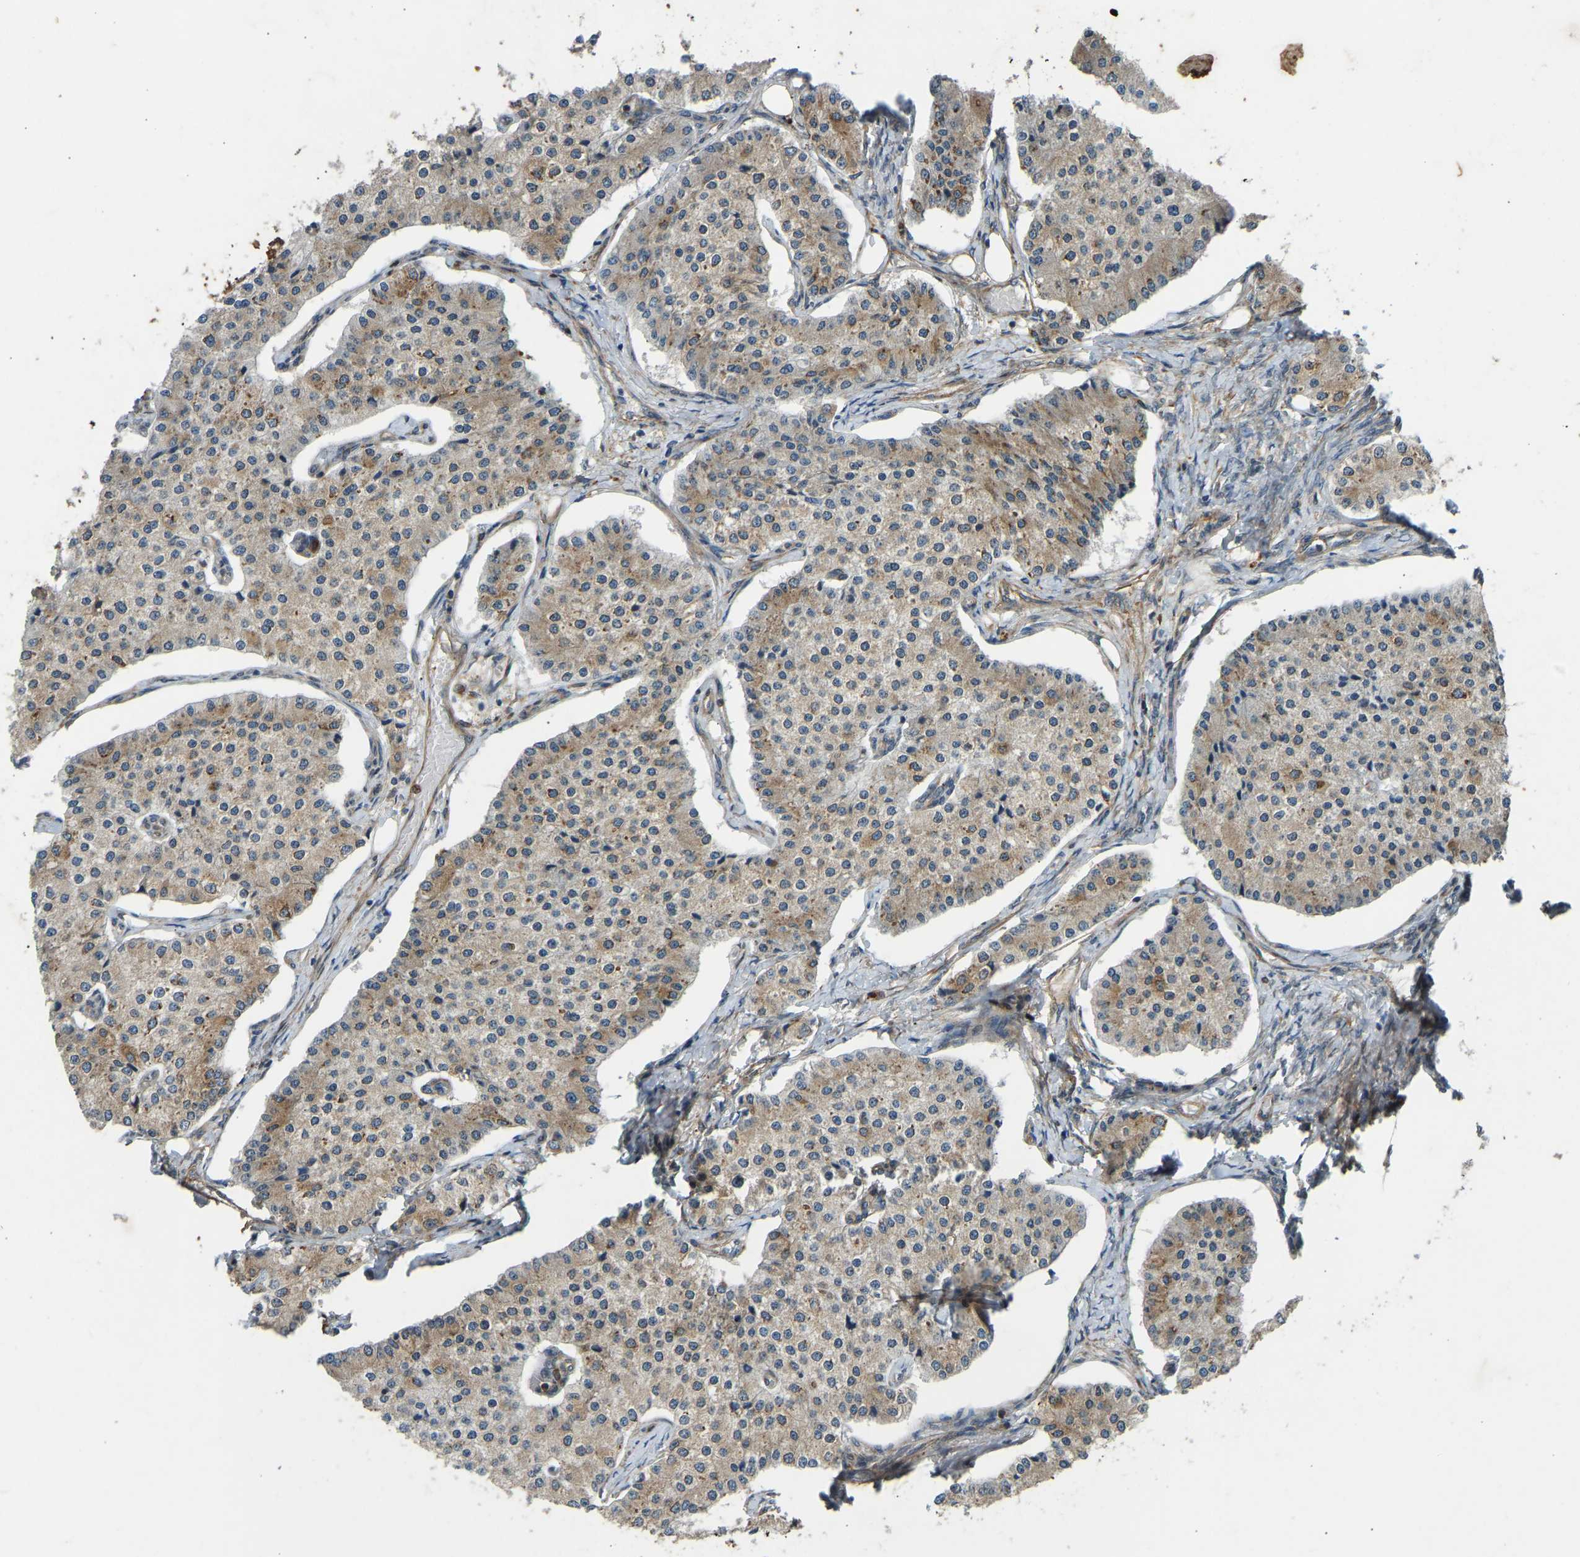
{"staining": {"intensity": "moderate", "quantity": ">75%", "location": "cytoplasmic/membranous"}, "tissue": "carcinoid", "cell_type": "Tumor cells", "image_type": "cancer", "snomed": [{"axis": "morphology", "description": "Carcinoid, malignant, NOS"}, {"axis": "topography", "description": "Colon"}], "caption": "This micrograph displays immunohistochemistry staining of human malignant carcinoid, with medium moderate cytoplasmic/membranous expression in approximately >75% of tumor cells.", "gene": "OS9", "patient": {"sex": "female", "age": 52}}